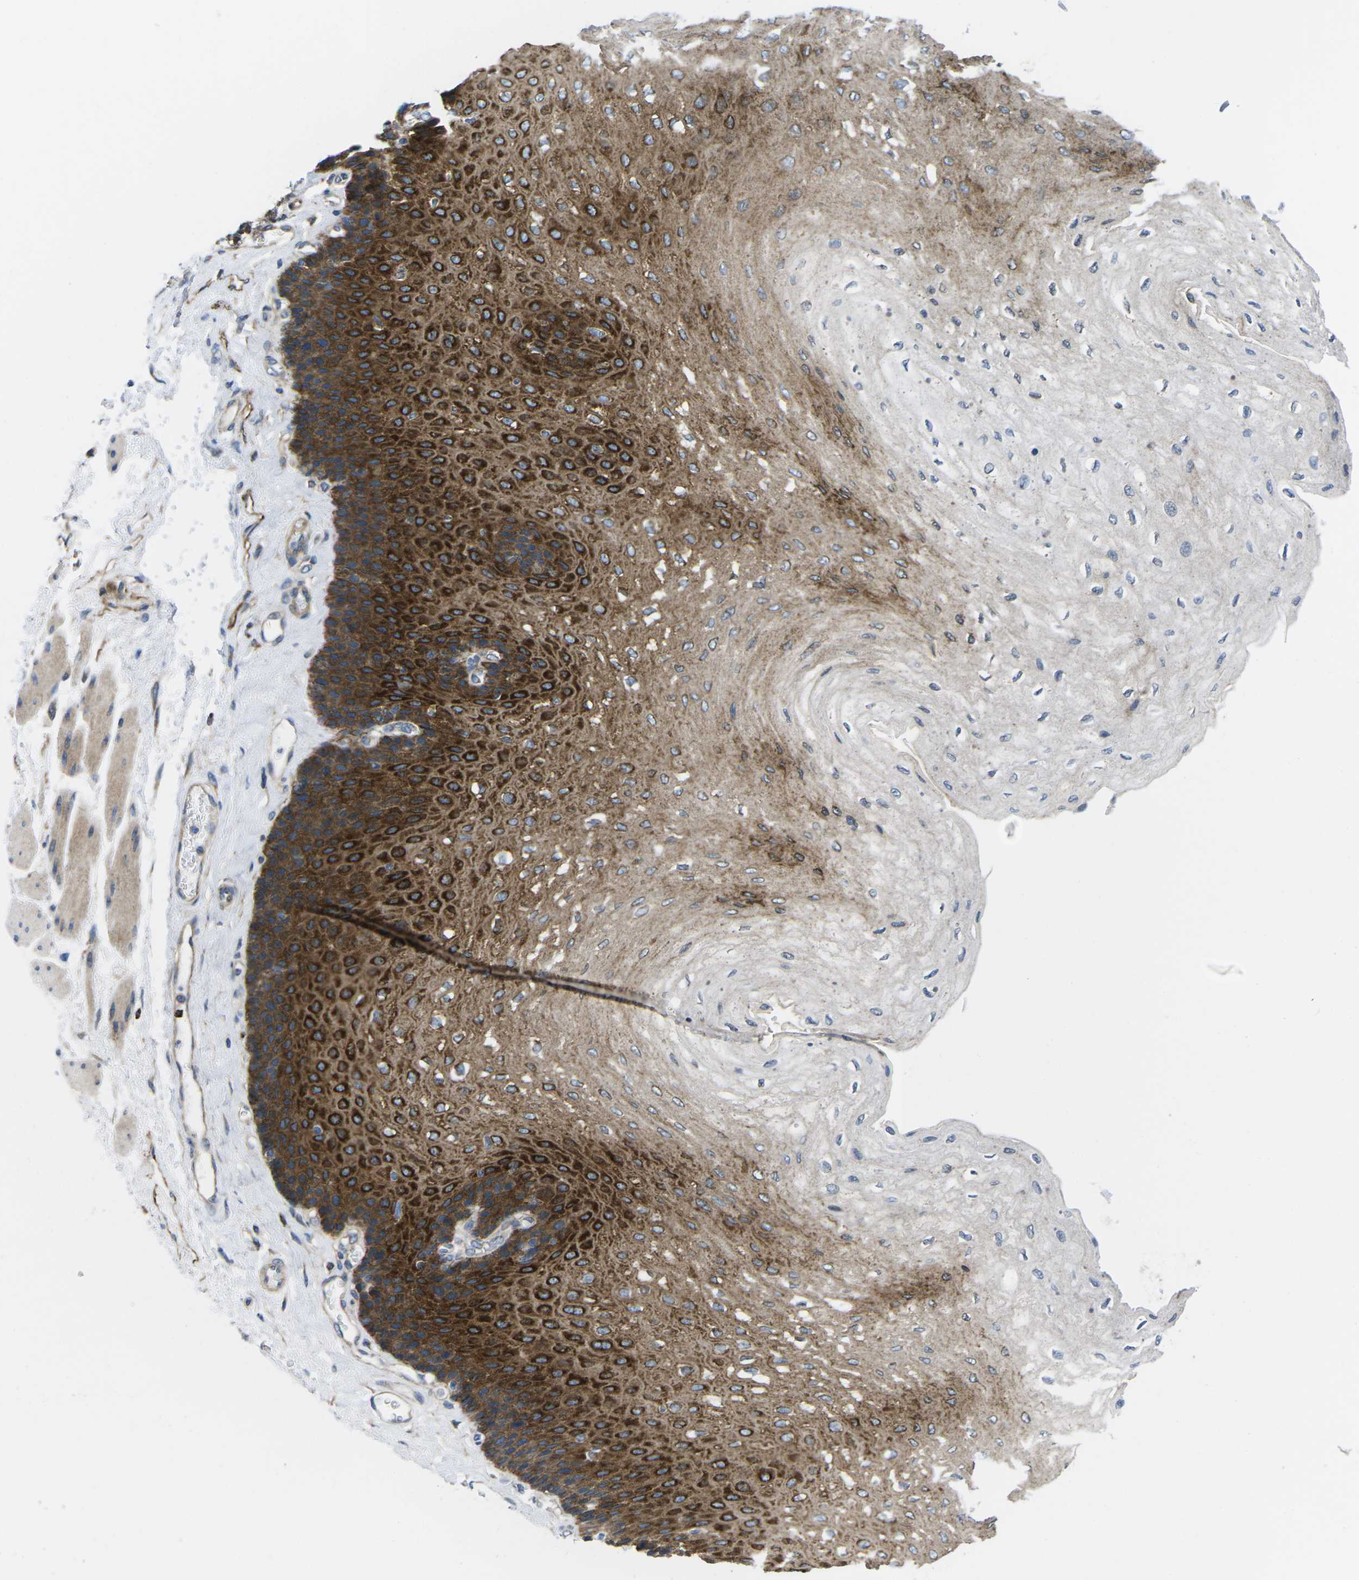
{"staining": {"intensity": "strong", "quantity": ">75%", "location": "cytoplasmic/membranous"}, "tissue": "esophagus", "cell_type": "Squamous epithelial cells", "image_type": "normal", "snomed": [{"axis": "morphology", "description": "Normal tissue, NOS"}, {"axis": "topography", "description": "Esophagus"}], "caption": "DAB immunohistochemical staining of normal human esophagus shows strong cytoplasmic/membranous protein expression in approximately >75% of squamous epithelial cells.", "gene": "DLG1", "patient": {"sex": "female", "age": 72}}